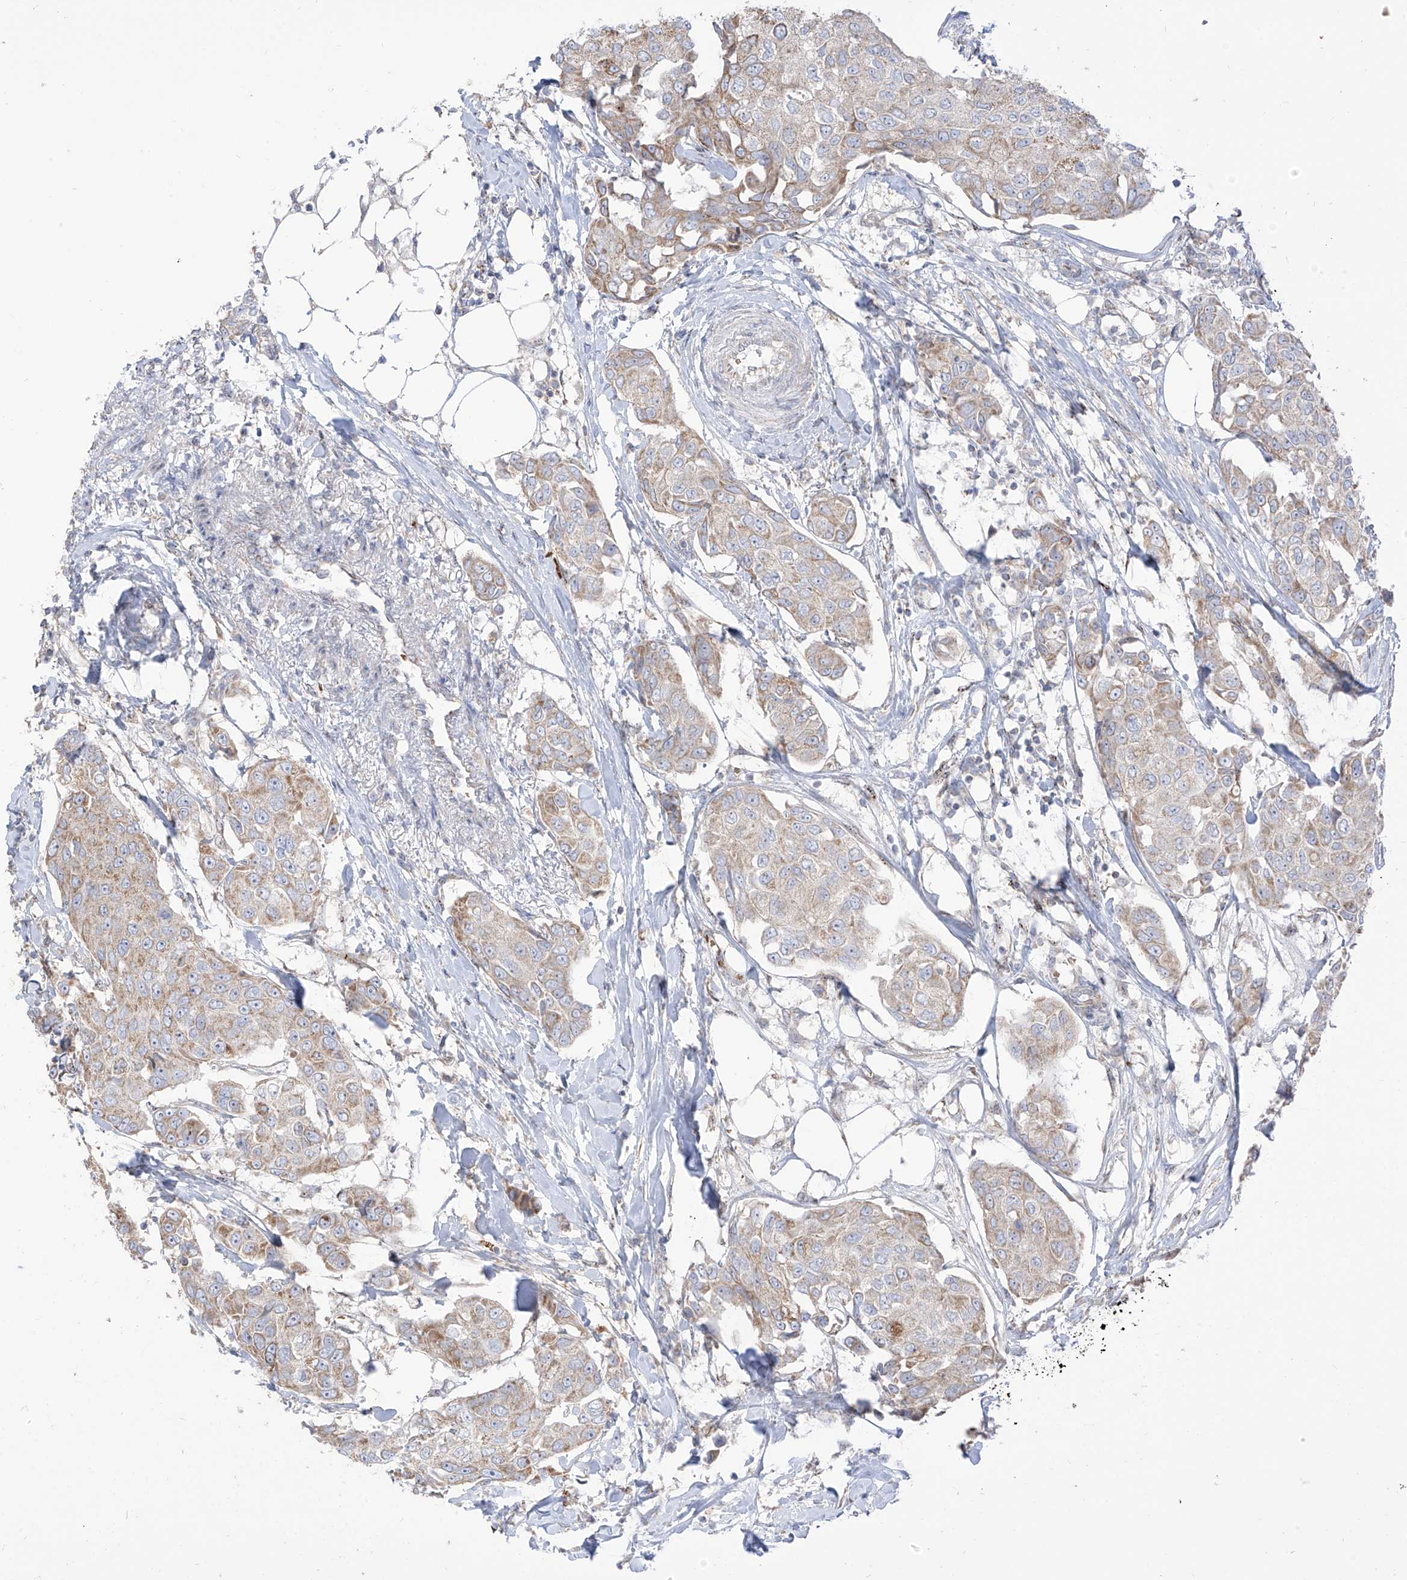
{"staining": {"intensity": "weak", "quantity": "25%-75%", "location": "cytoplasmic/membranous"}, "tissue": "breast cancer", "cell_type": "Tumor cells", "image_type": "cancer", "snomed": [{"axis": "morphology", "description": "Duct carcinoma"}, {"axis": "topography", "description": "Breast"}], "caption": "Immunohistochemical staining of human infiltrating ductal carcinoma (breast) reveals low levels of weak cytoplasmic/membranous protein positivity in approximately 25%-75% of tumor cells.", "gene": "ARHGEF40", "patient": {"sex": "female", "age": 80}}